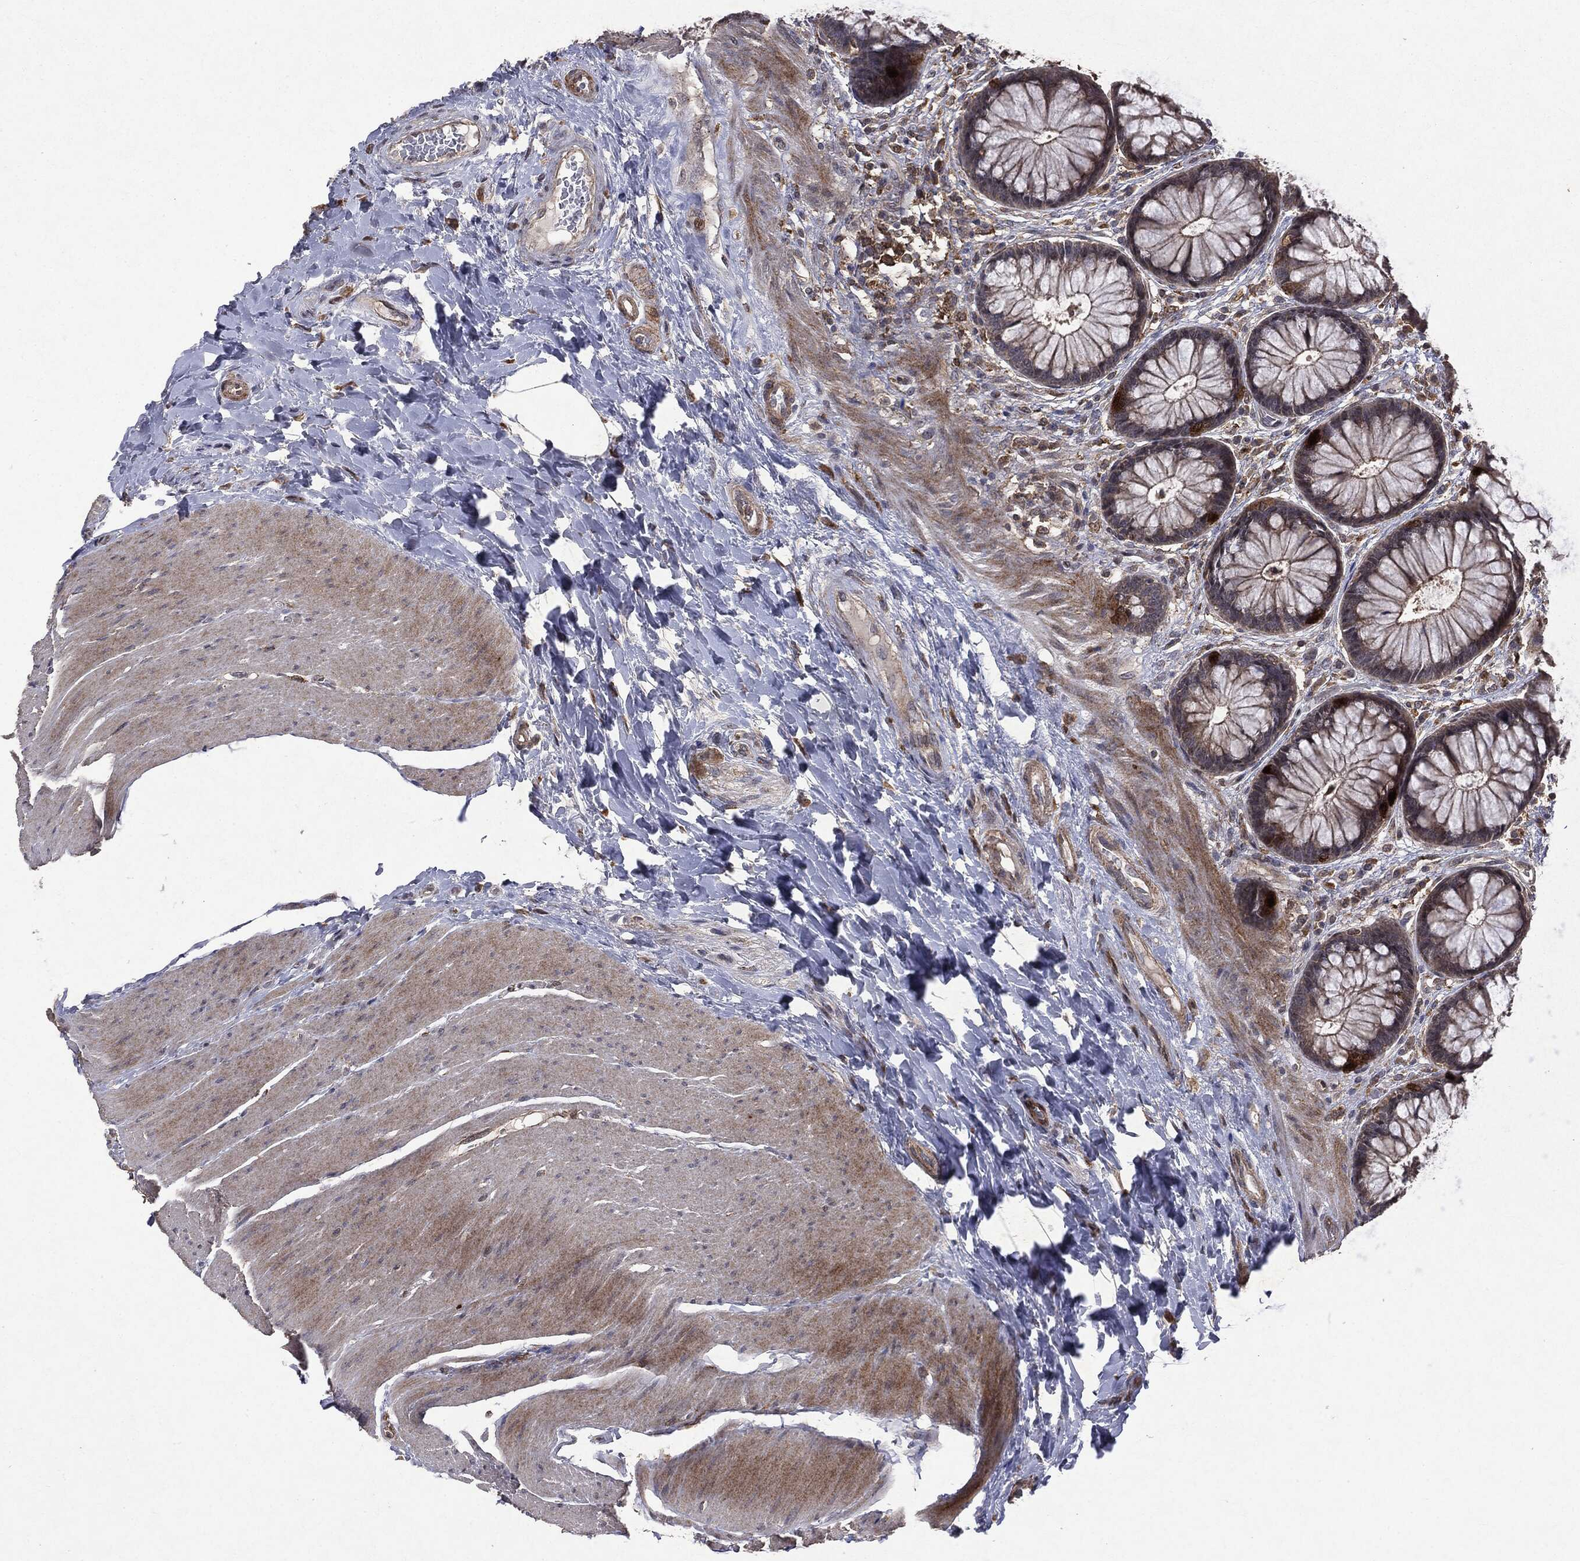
{"staining": {"intensity": "moderate", "quantity": ">75%", "location": "cytoplasmic/membranous"}, "tissue": "rectum", "cell_type": "Glandular cells", "image_type": "normal", "snomed": [{"axis": "morphology", "description": "Normal tissue, NOS"}, {"axis": "topography", "description": "Rectum"}], "caption": "Protein expression analysis of normal rectum exhibits moderate cytoplasmic/membranous positivity in approximately >75% of glandular cells.", "gene": "PTEN", "patient": {"sex": "female", "age": 58}}